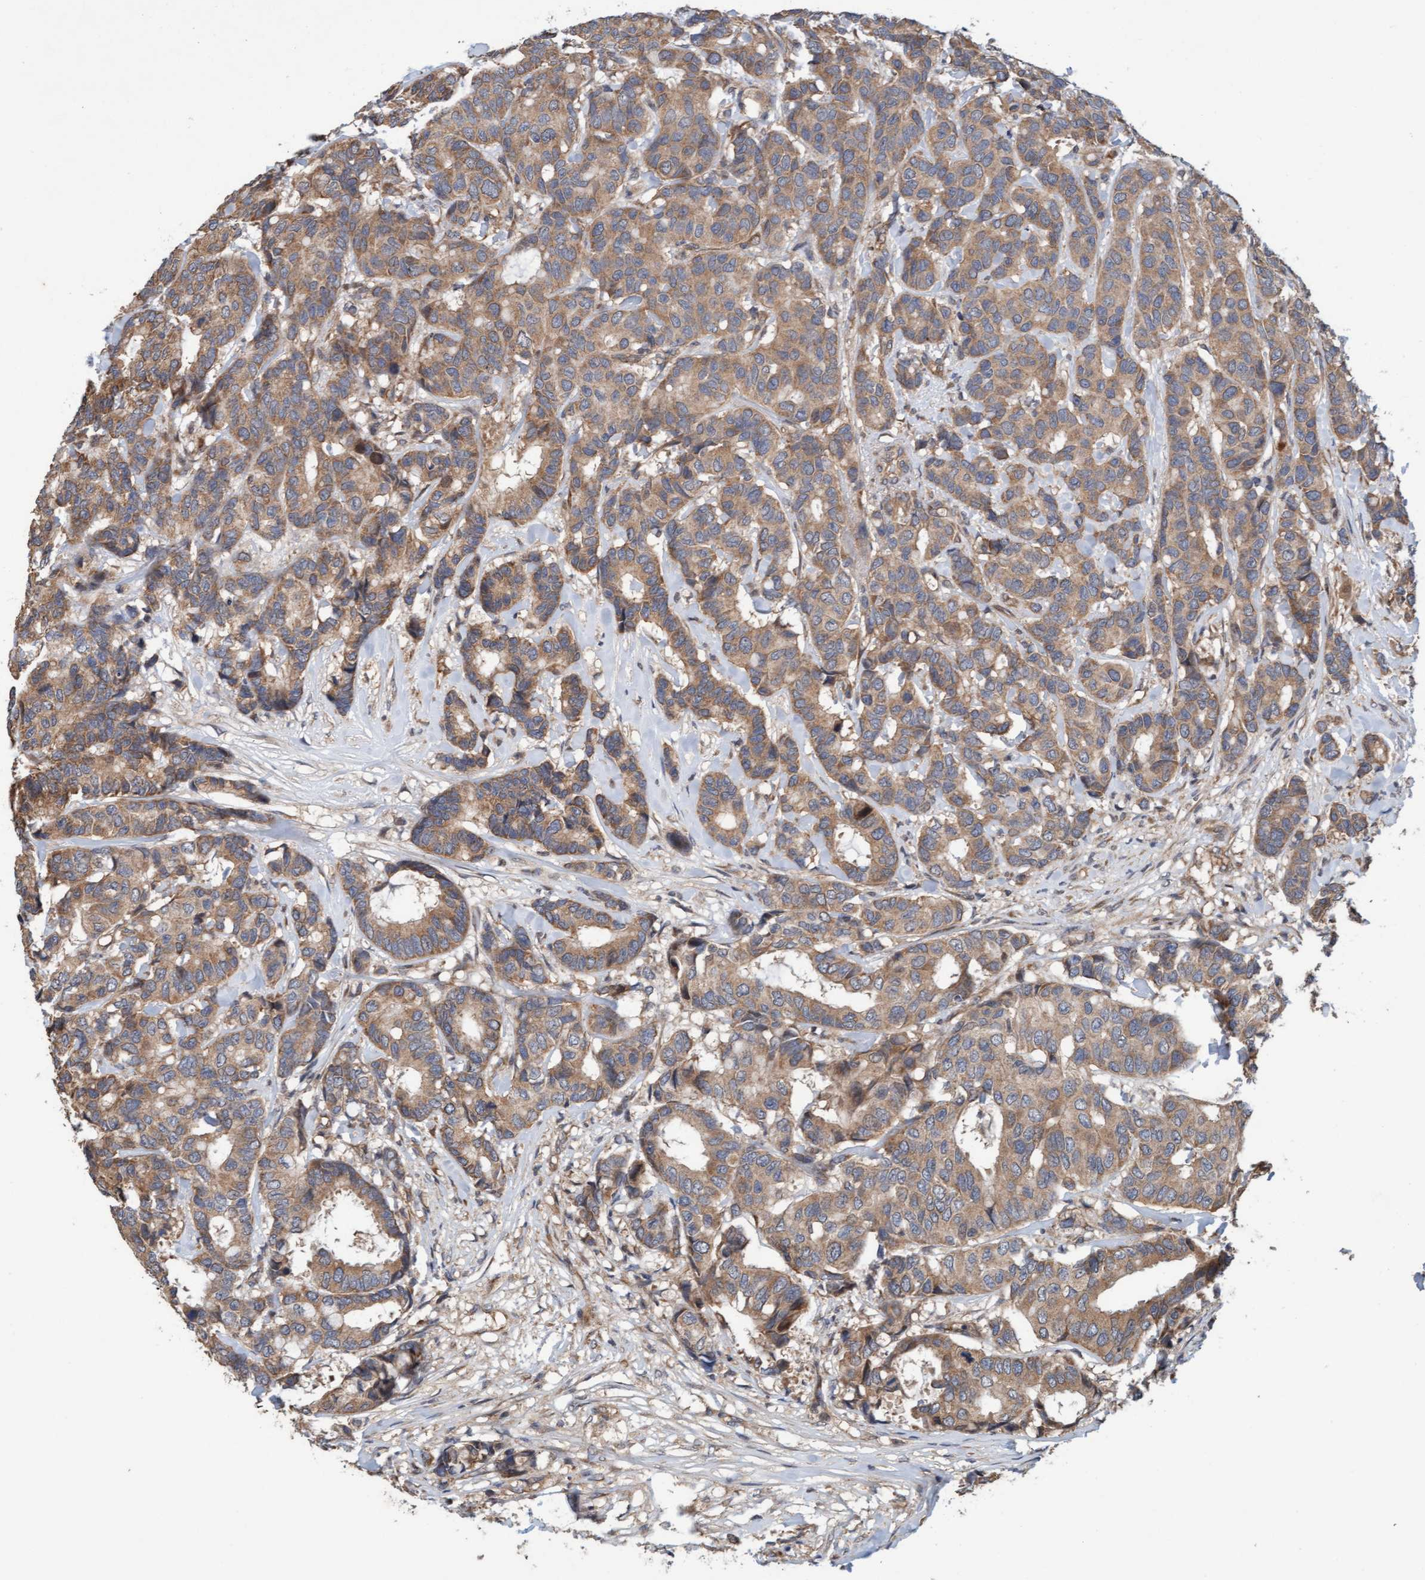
{"staining": {"intensity": "weak", "quantity": ">75%", "location": "cytoplasmic/membranous"}, "tissue": "breast cancer", "cell_type": "Tumor cells", "image_type": "cancer", "snomed": [{"axis": "morphology", "description": "Duct carcinoma"}, {"axis": "topography", "description": "Breast"}], "caption": "Immunohistochemical staining of breast cancer (invasive ductal carcinoma) demonstrates low levels of weak cytoplasmic/membranous expression in approximately >75% of tumor cells.", "gene": "MLXIP", "patient": {"sex": "female", "age": 87}}